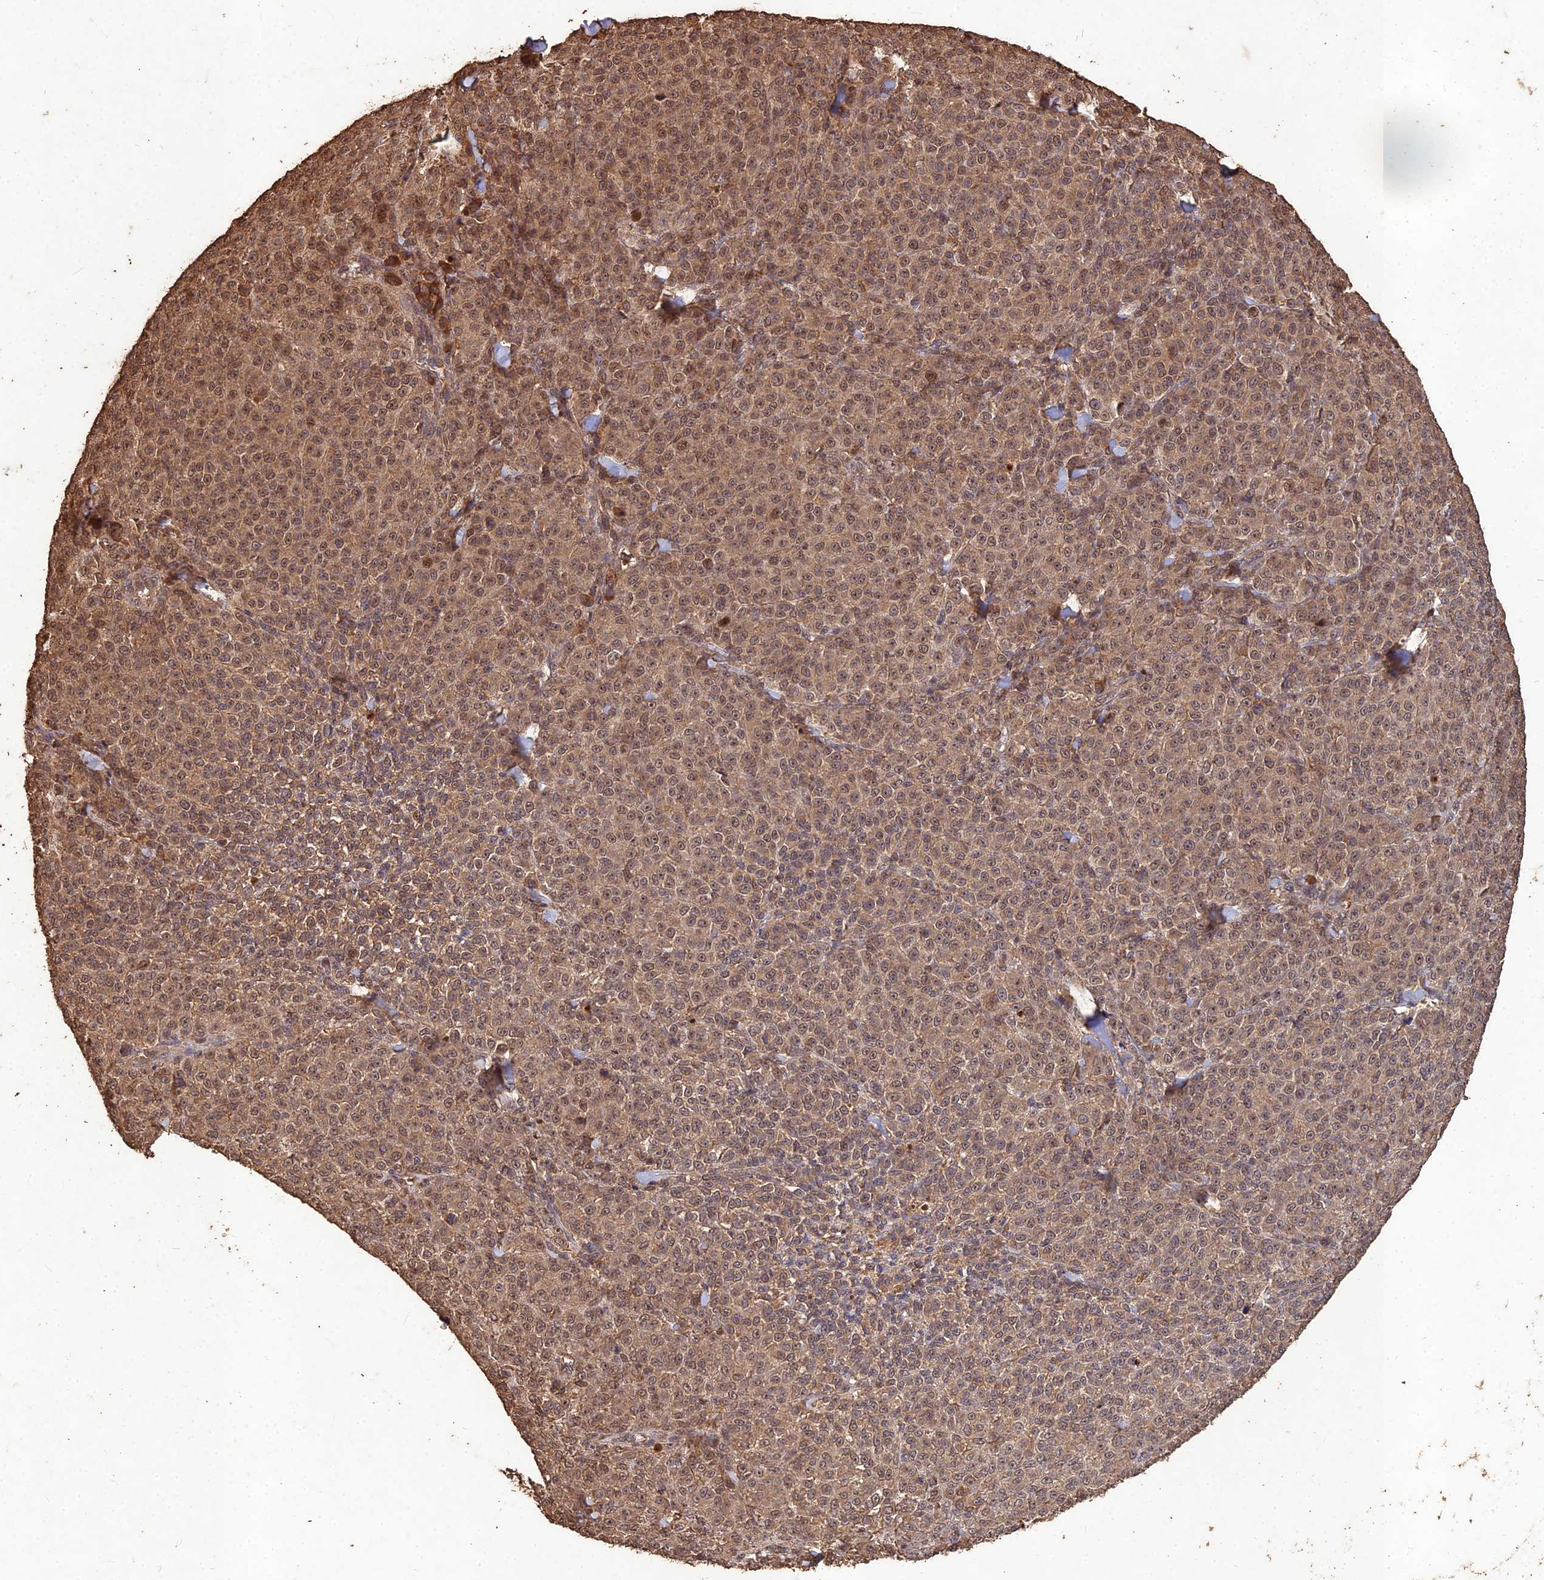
{"staining": {"intensity": "moderate", "quantity": ">75%", "location": "cytoplasmic/membranous,nuclear"}, "tissue": "melanoma", "cell_type": "Tumor cells", "image_type": "cancer", "snomed": [{"axis": "morphology", "description": "Normal tissue, NOS"}, {"axis": "morphology", "description": "Malignant melanoma, NOS"}, {"axis": "topography", "description": "Skin"}], "caption": "An immunohistochemistry (IHC) image of tumor tissue is shown. Protein staining in brown highlights moderate cytoplasmic/membranous and nuclear positivity in melanoma within tumor cells.", "gene": "SYMPK", "patient": {"sex": "female", "age": 34}}